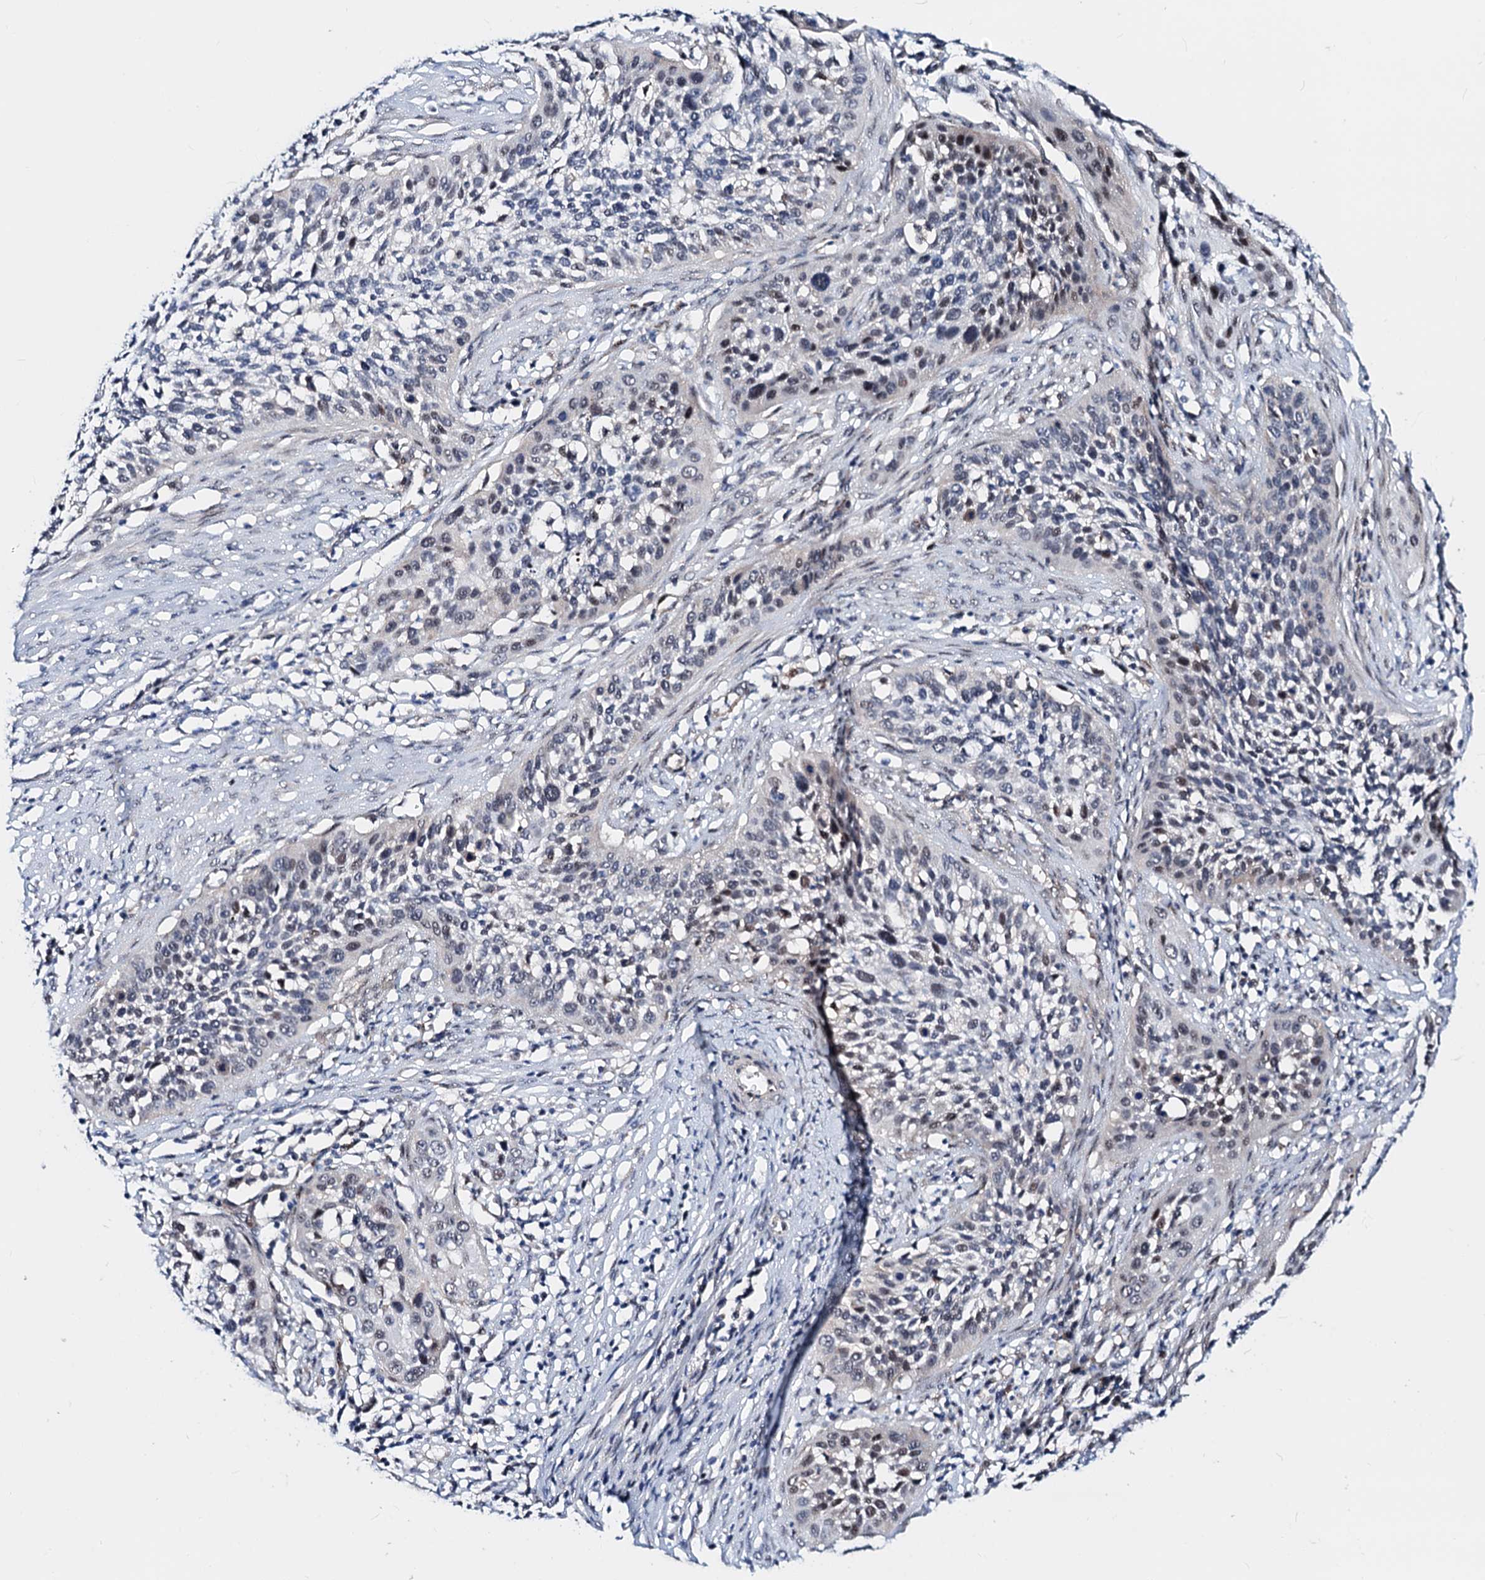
{"staining": {"intensity": "weak", "quantity": "<25%", "location": "nuclear"}, "tissue": "cervical cancer", "cell_type": "Tumor cells", "image_type": "cancer", "snomed": [{"axis": "morphology", "description": "Squamous cell carcinoma, NOS"}, {"axis": "topography", "description": "Cervix"}], "caption": "Cervical squamous cell carcinoma was stained to show a protein in brown. There is no significant positivity in tumor cells. (DAB IHC with hematoxylin counter stain).", "gene": "COA4", "patient": {"sex": "female", "age": 34}}